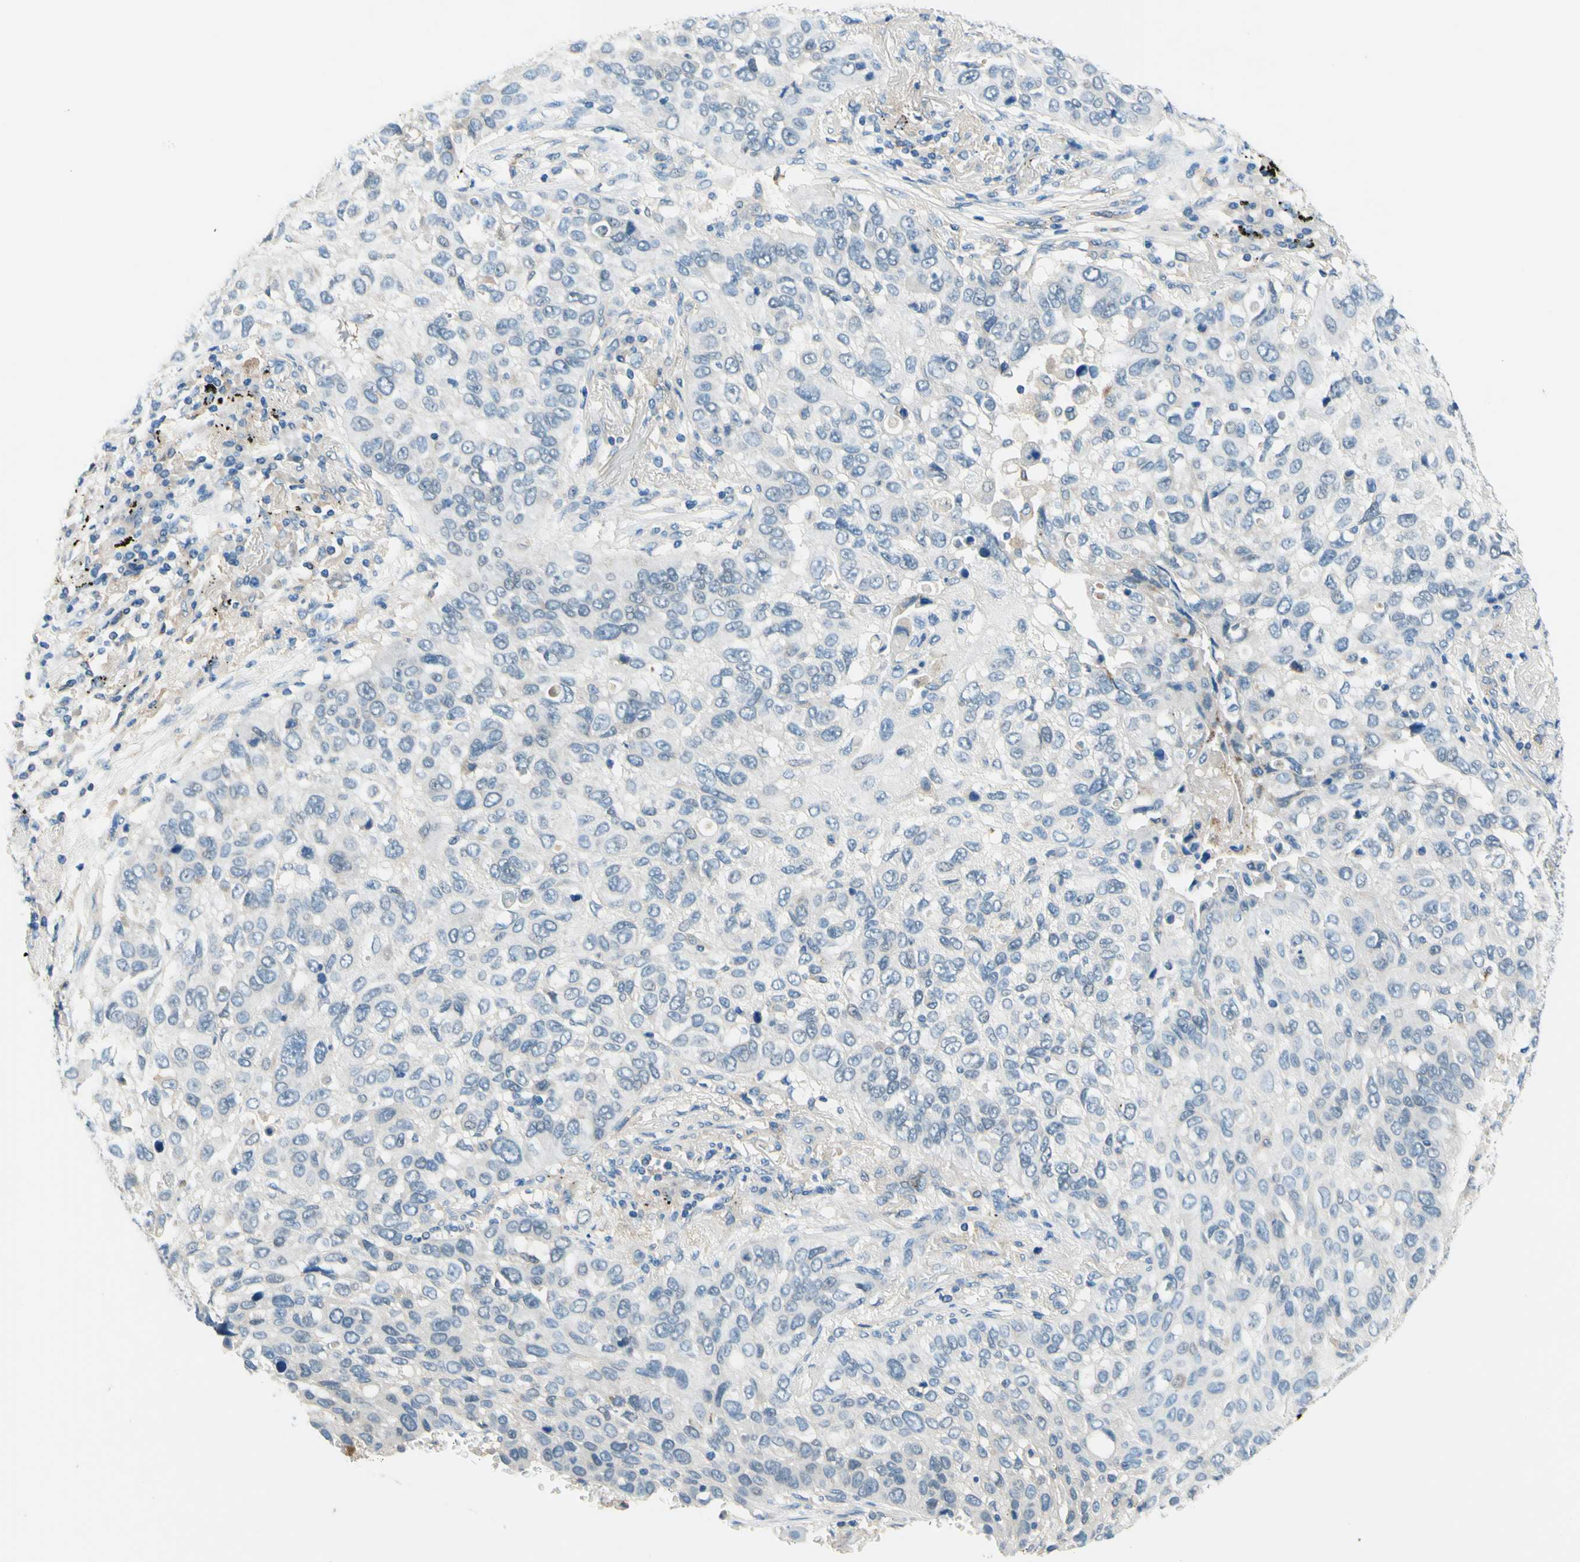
{"staining": {"intensity": "negative", "quantity": "none", "location": "none"}, "tissue": "lung cancer", "cell_type": "Tumor cells", "image_type": "cancer", "snomed": [{"axis": "morphology", "description": "Squamous cell carcinoma, NOS"}, {"axis": "topography", "description": "Lung"}], "caption": "This is an immunohistochemistry (IHC) photomicrograph of human squamous cell carcinoma (lung). There is no staining in tumor cells.", "gene": "SIGLEC9", "patient": {"sex": "male", "age": 57}}